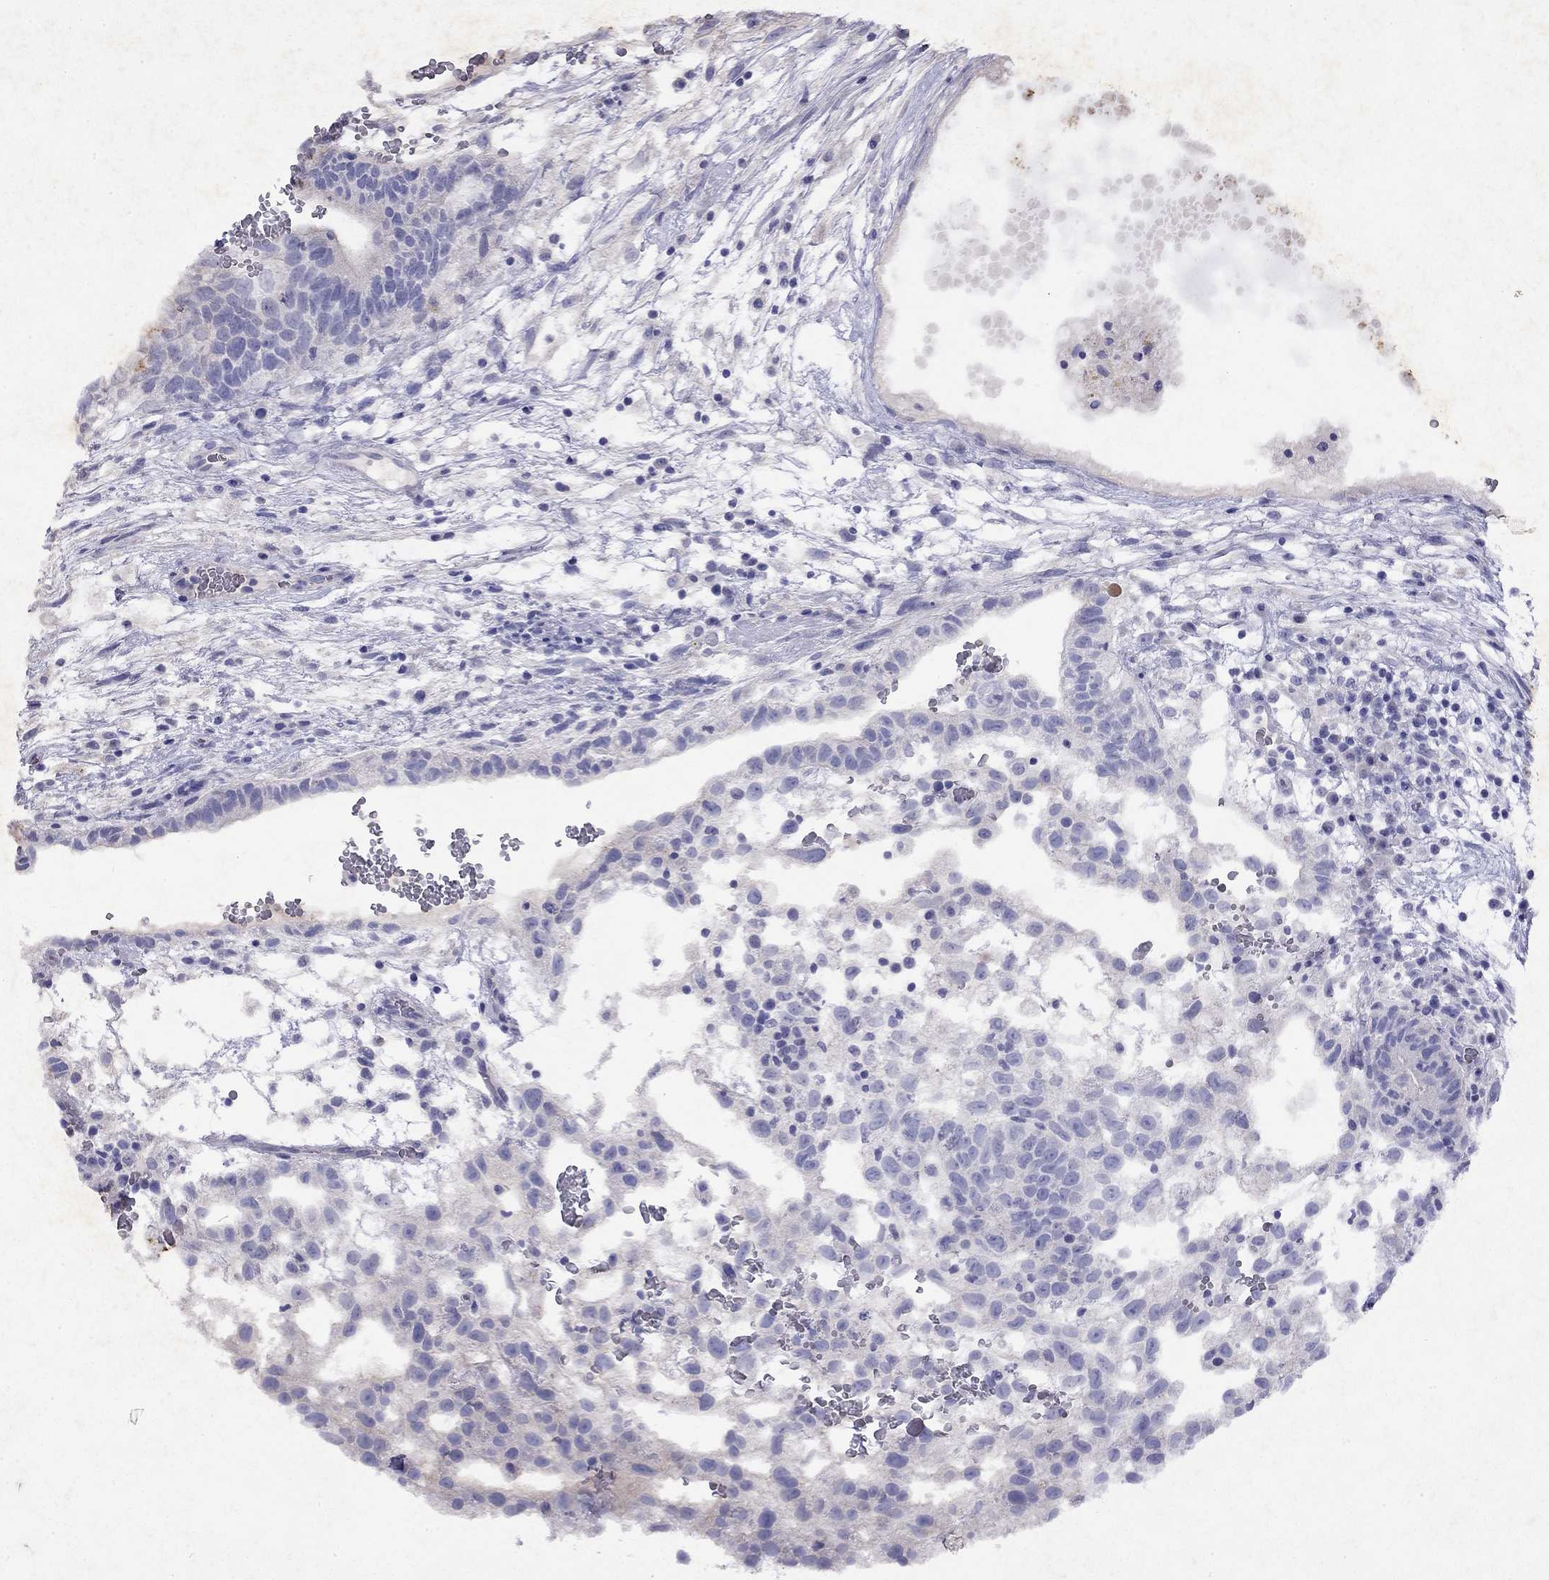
{"staining": {"intensity": "negative", "quantity": "none", "location": "none"}, "tissue": "testis cancer", "cell_type": "Tumor cells", "image_type": "cancer", "snomed": [{"axis": "morphology", "description": "Normal tissue, NOS"}, {"axis": "morphology", "description": "Carcinoma, Embryonal, NOS"}, {"axis": "topography", "description": "Testis"}], "caption": "This is an immunohistochemistry (IHC) micrograph of embryonal carcinoma (testis). There is no positivity in tumor cells.", "gene": "GNAT3", "patient": {"sex": "male", "age": 32}}